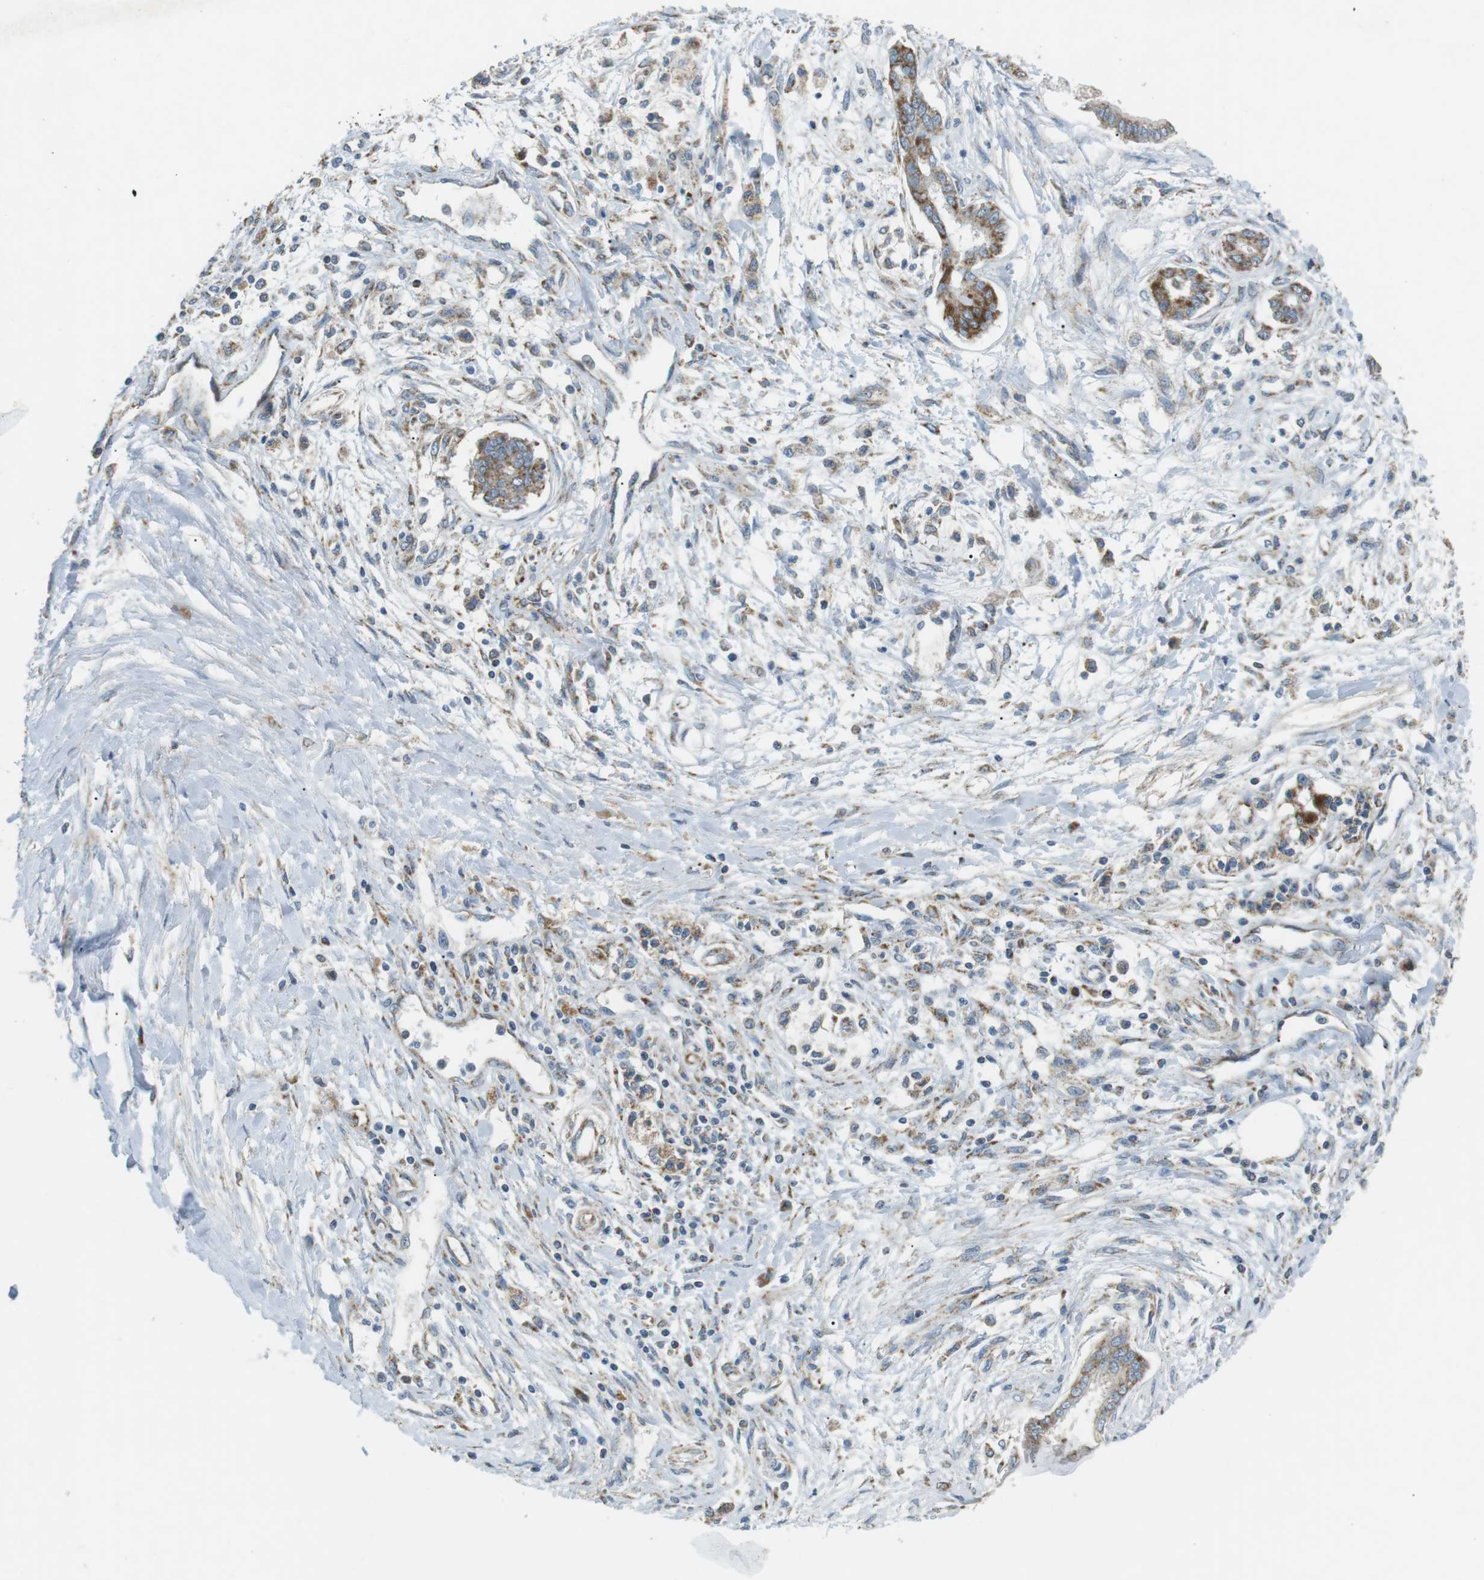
{"staining": {"intensity": "moderate", "quantity": ">75%", "location": "cytoplasmic/membranous"}, "tissue": "pancreatic cancer", "cell_type": "Tumor cells", "image_type": "cancer", "snomed": [{"axis": "morphology", "description": "Adenocarcinoma, NOS"}, {"axis": "topography", "description": "Pancreas"}], "caption": "Brown immunohistochemical staining in human pancreatic cancer displays moderate cytoplasmic/membranous expression in approximately >75% of tumor cells.", "gene": "BACE1", "patient": {"sex": "male", "age": 56}}